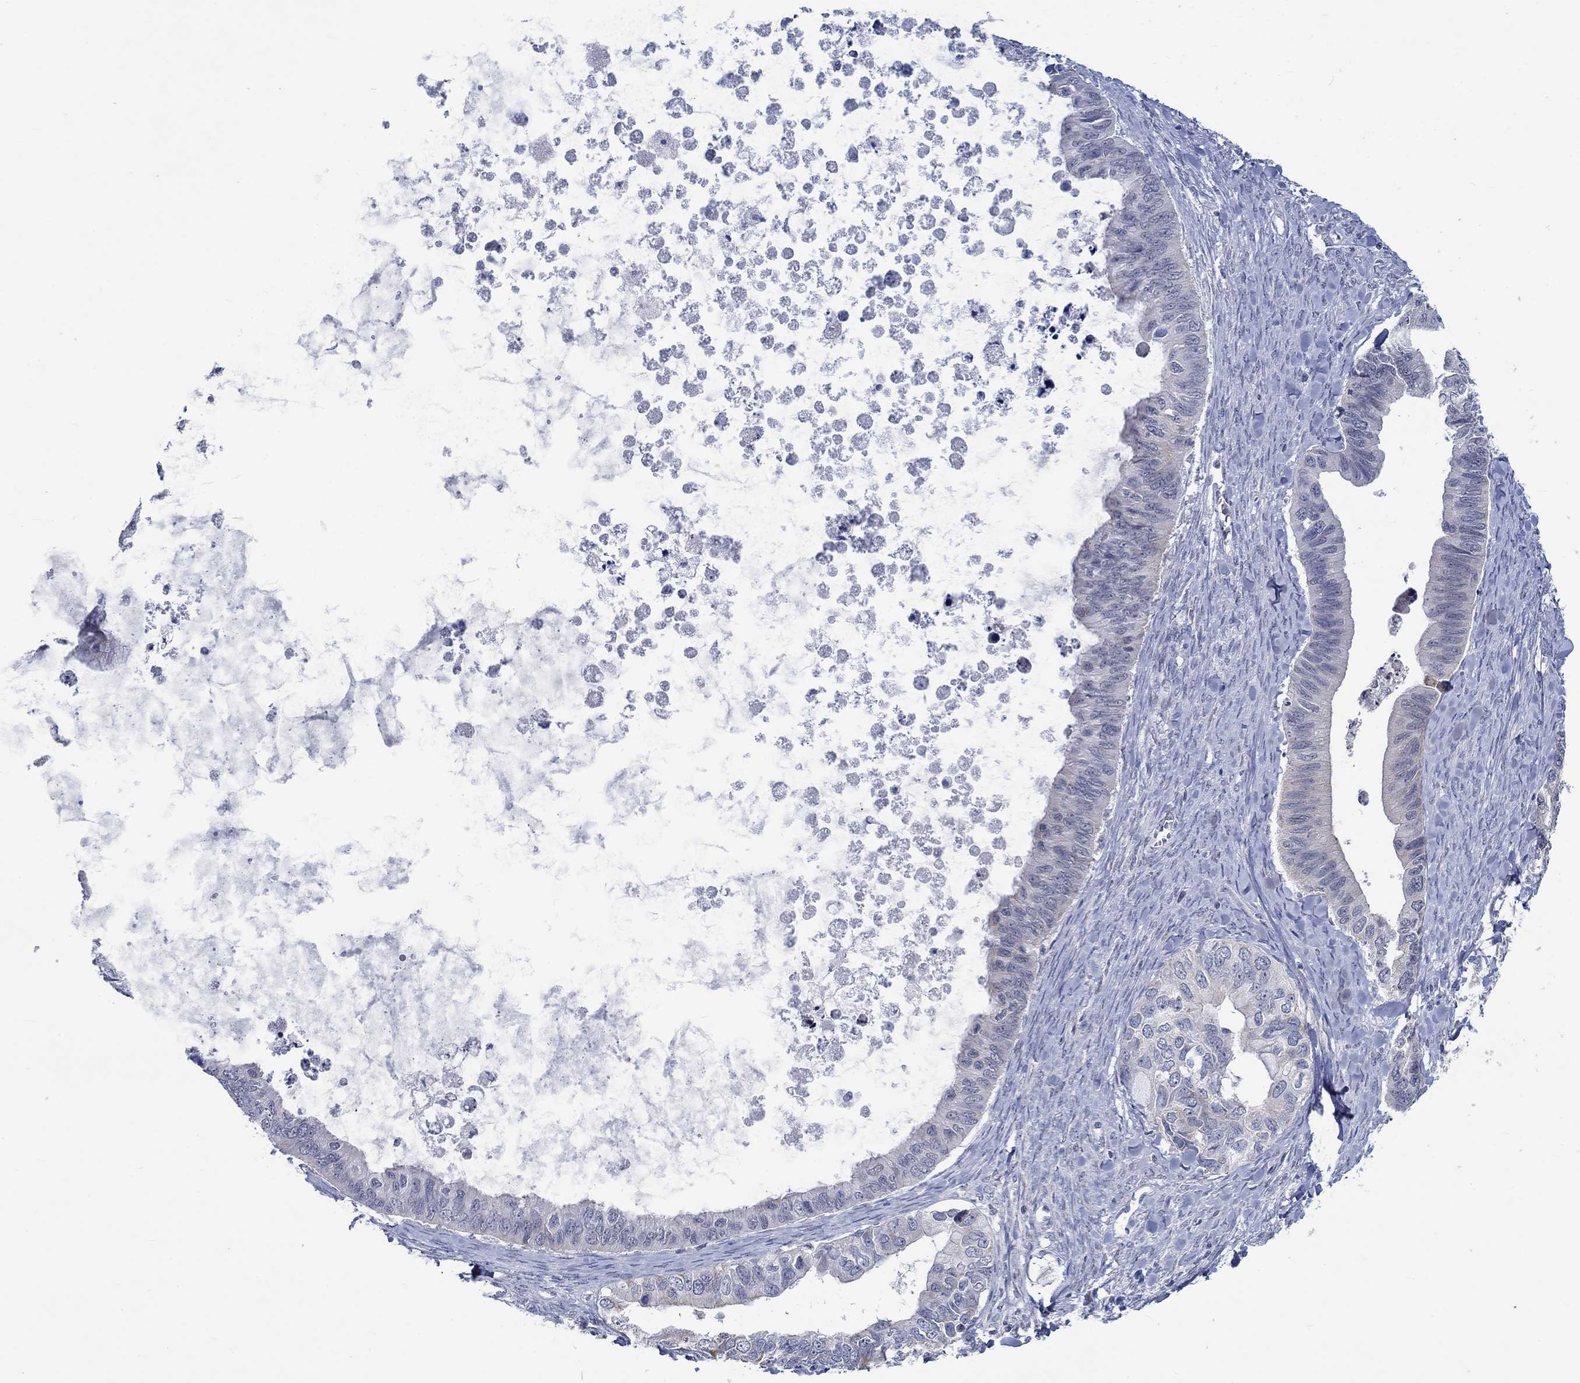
{"staining": {"intensity": "moderate", "quantity": "<25%", "location": "cytoplasmic/membranous"}, "tissue": "ovarian cancer", "cell_type": "Tumor cells", "image_type": "cancer", "snomed": [{"axis": "morphology", "description": "Cystadenocarcinoma, mucinous, NOS"}, {"axis": "topography", "description": "Ovary"}], "caption": "There is low levels of moderate cytoplasmic/membranous positivity in tumor cells of ovarian mucinous cystadenocarcinoma, as demonstrated by immunohistochemical staining (brown color).", "gene": "WASF1", "patient": {"sex": "female", "age": 76}}